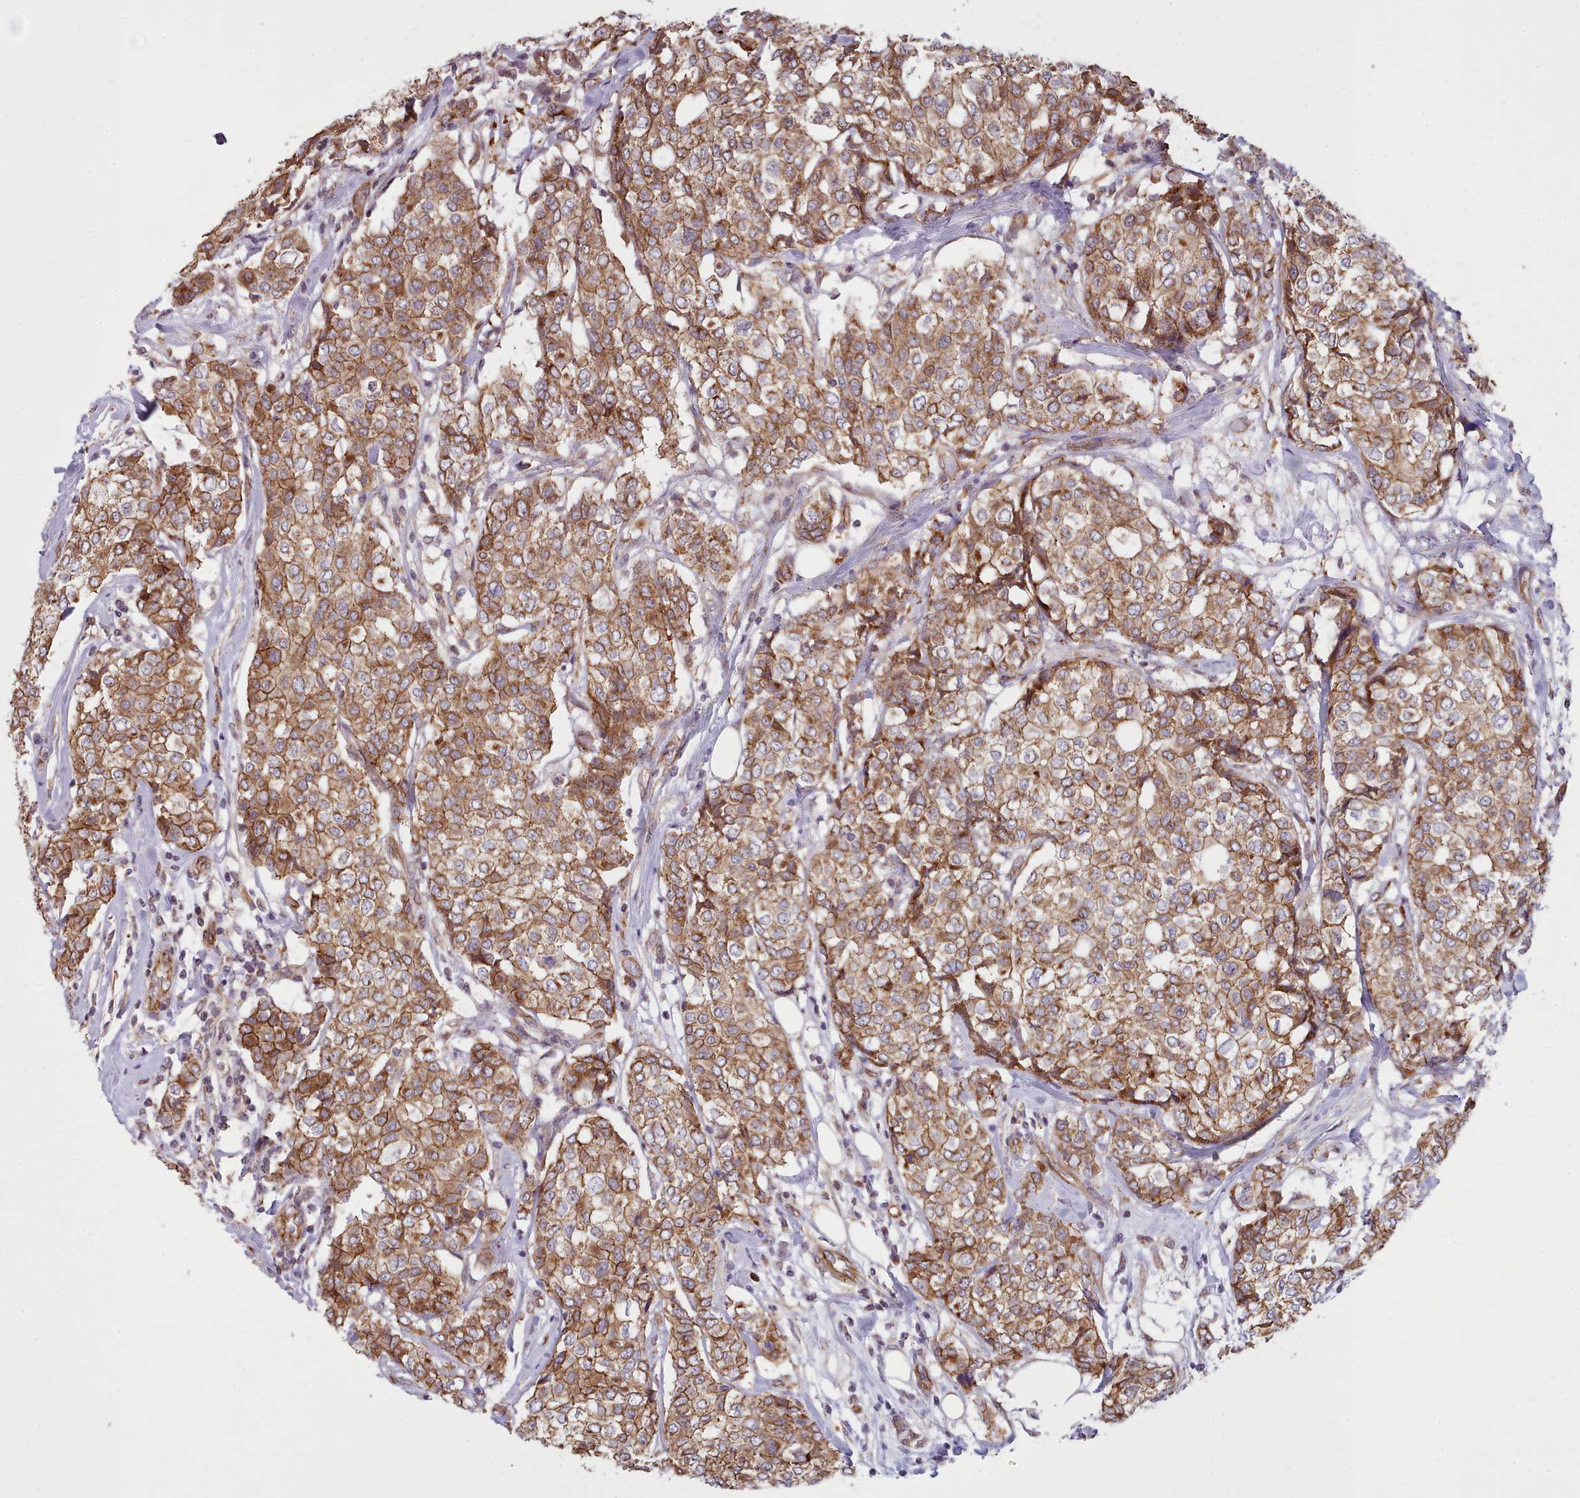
{"staining": {"intensity": "moderate", "quantity": ">75%", "location": "cytoplasmic/membranous"}, "tissue": "breast cancer", "cell_type": "Tumor cells", "image_type": "cancer", "snomed": [{"axis": "morphology", "description": "Lobular carcinoma"}, {"axis": "topography", "description": "Breast"}], "caption": "Tumor cells display moderate cytoplasmic/membranous expression in approximately >75% of cells in breast cancer (lobular carcinoma).", "gene": "MRPL46", "patient": {"sex": "female", "age": 51}}